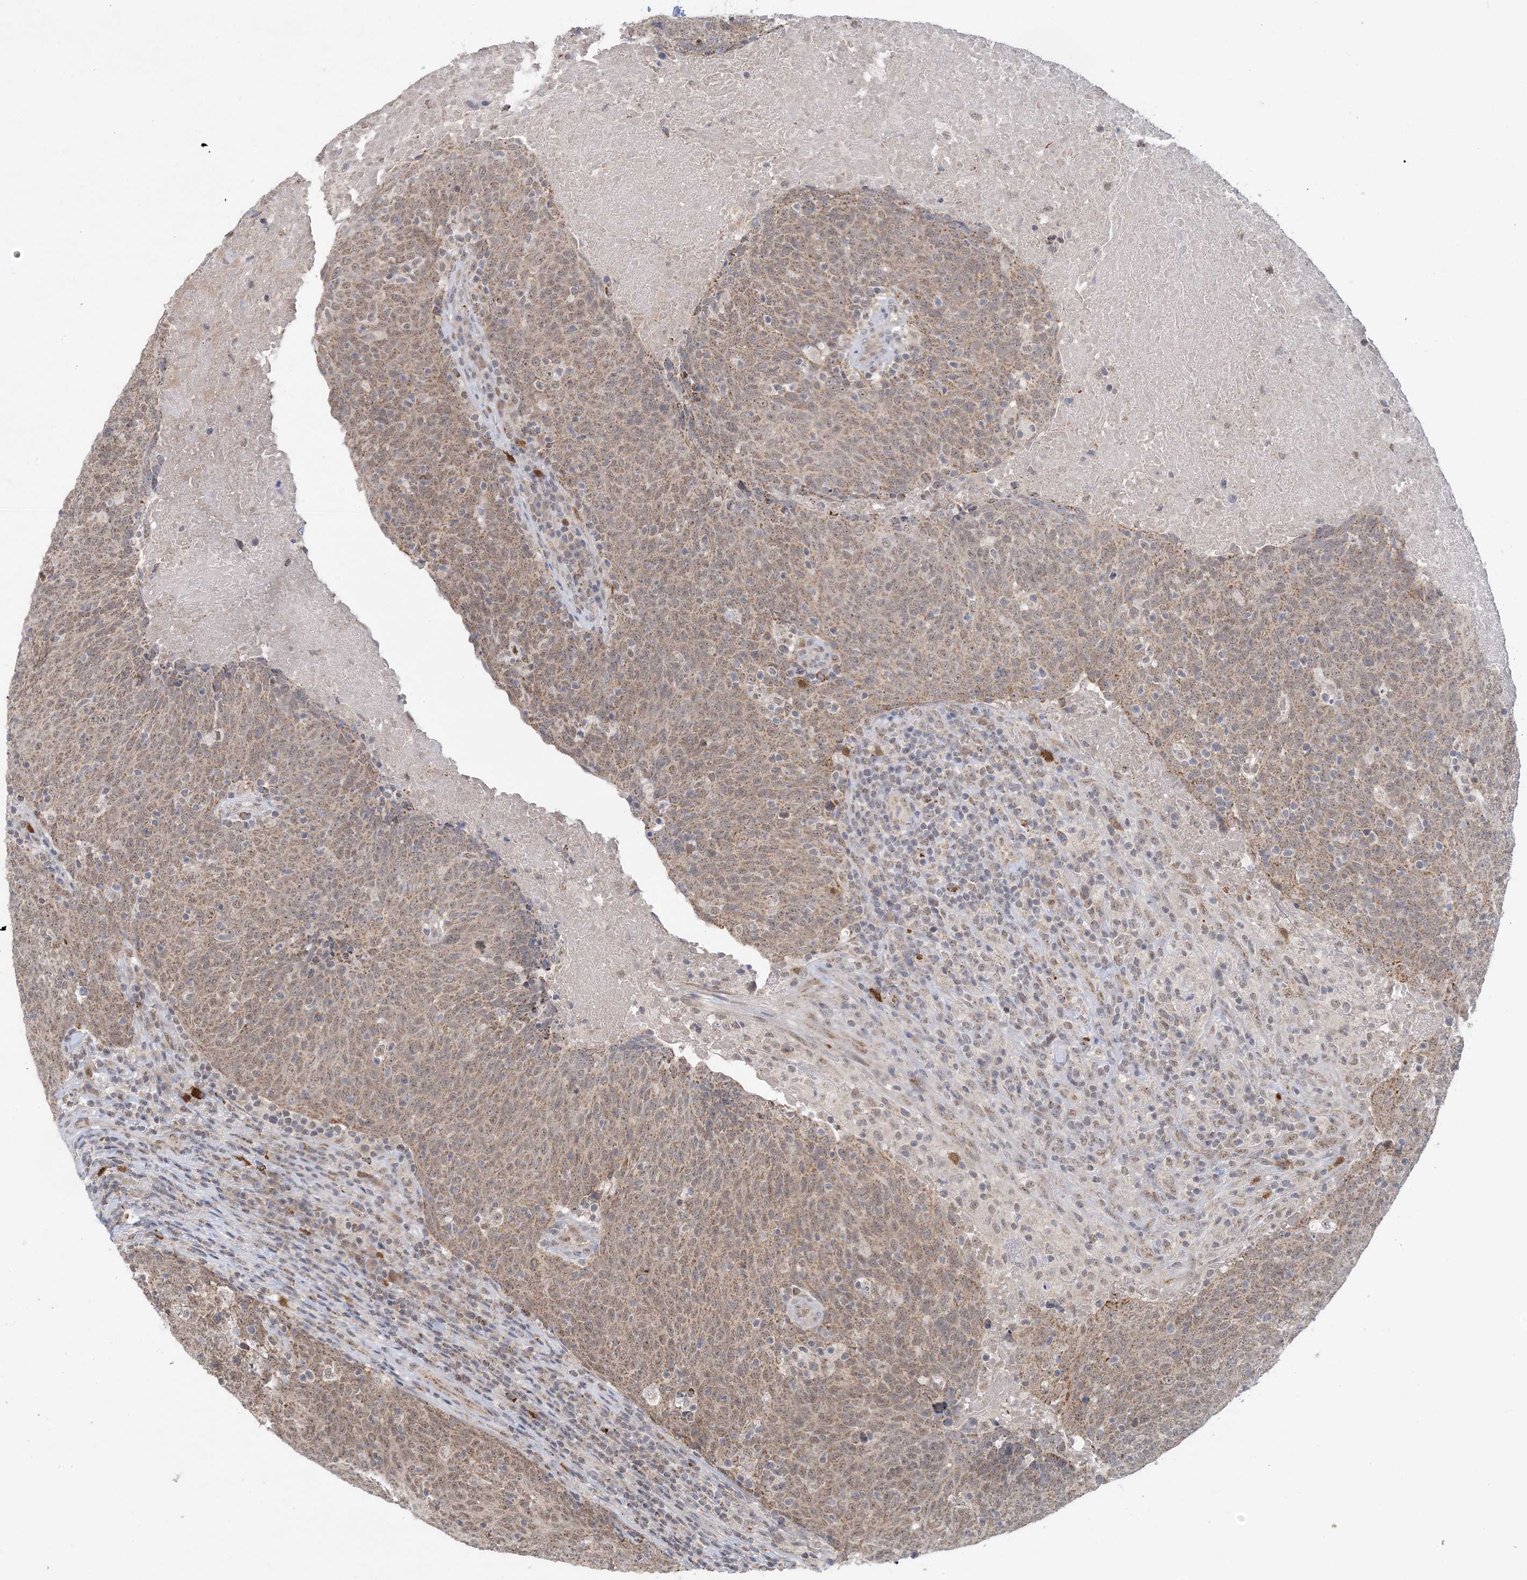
{"staining": {"intensity": "moderate", "quantity": ">75%", "location": "cytoplasmic/membranous,nuclear"}, "tissue": "head and neck cancer", "cell_type": "Tumor cells", "image_type": "cancer", "snomed": [{"axis": "morphology", "description": "Squamous cell carcinoma, NOS"}, {"axis": "morphology", "description": "Squamous cell carcinoma, metastatic, NOS"}, {"axis": "topography", "description": "Lymph node"}, {"axis": "topography", "description": "Head-Neck"}], "caption": "Protein staining by IHC demonstrates moderate cytoplasmic/membranous and nuclear positivity in approximately >75% of tumor cells in squamous cell carcinoma (head and neck).", "gene": "TRMT10C", "patient": {"sex": "male", "age": 62}}